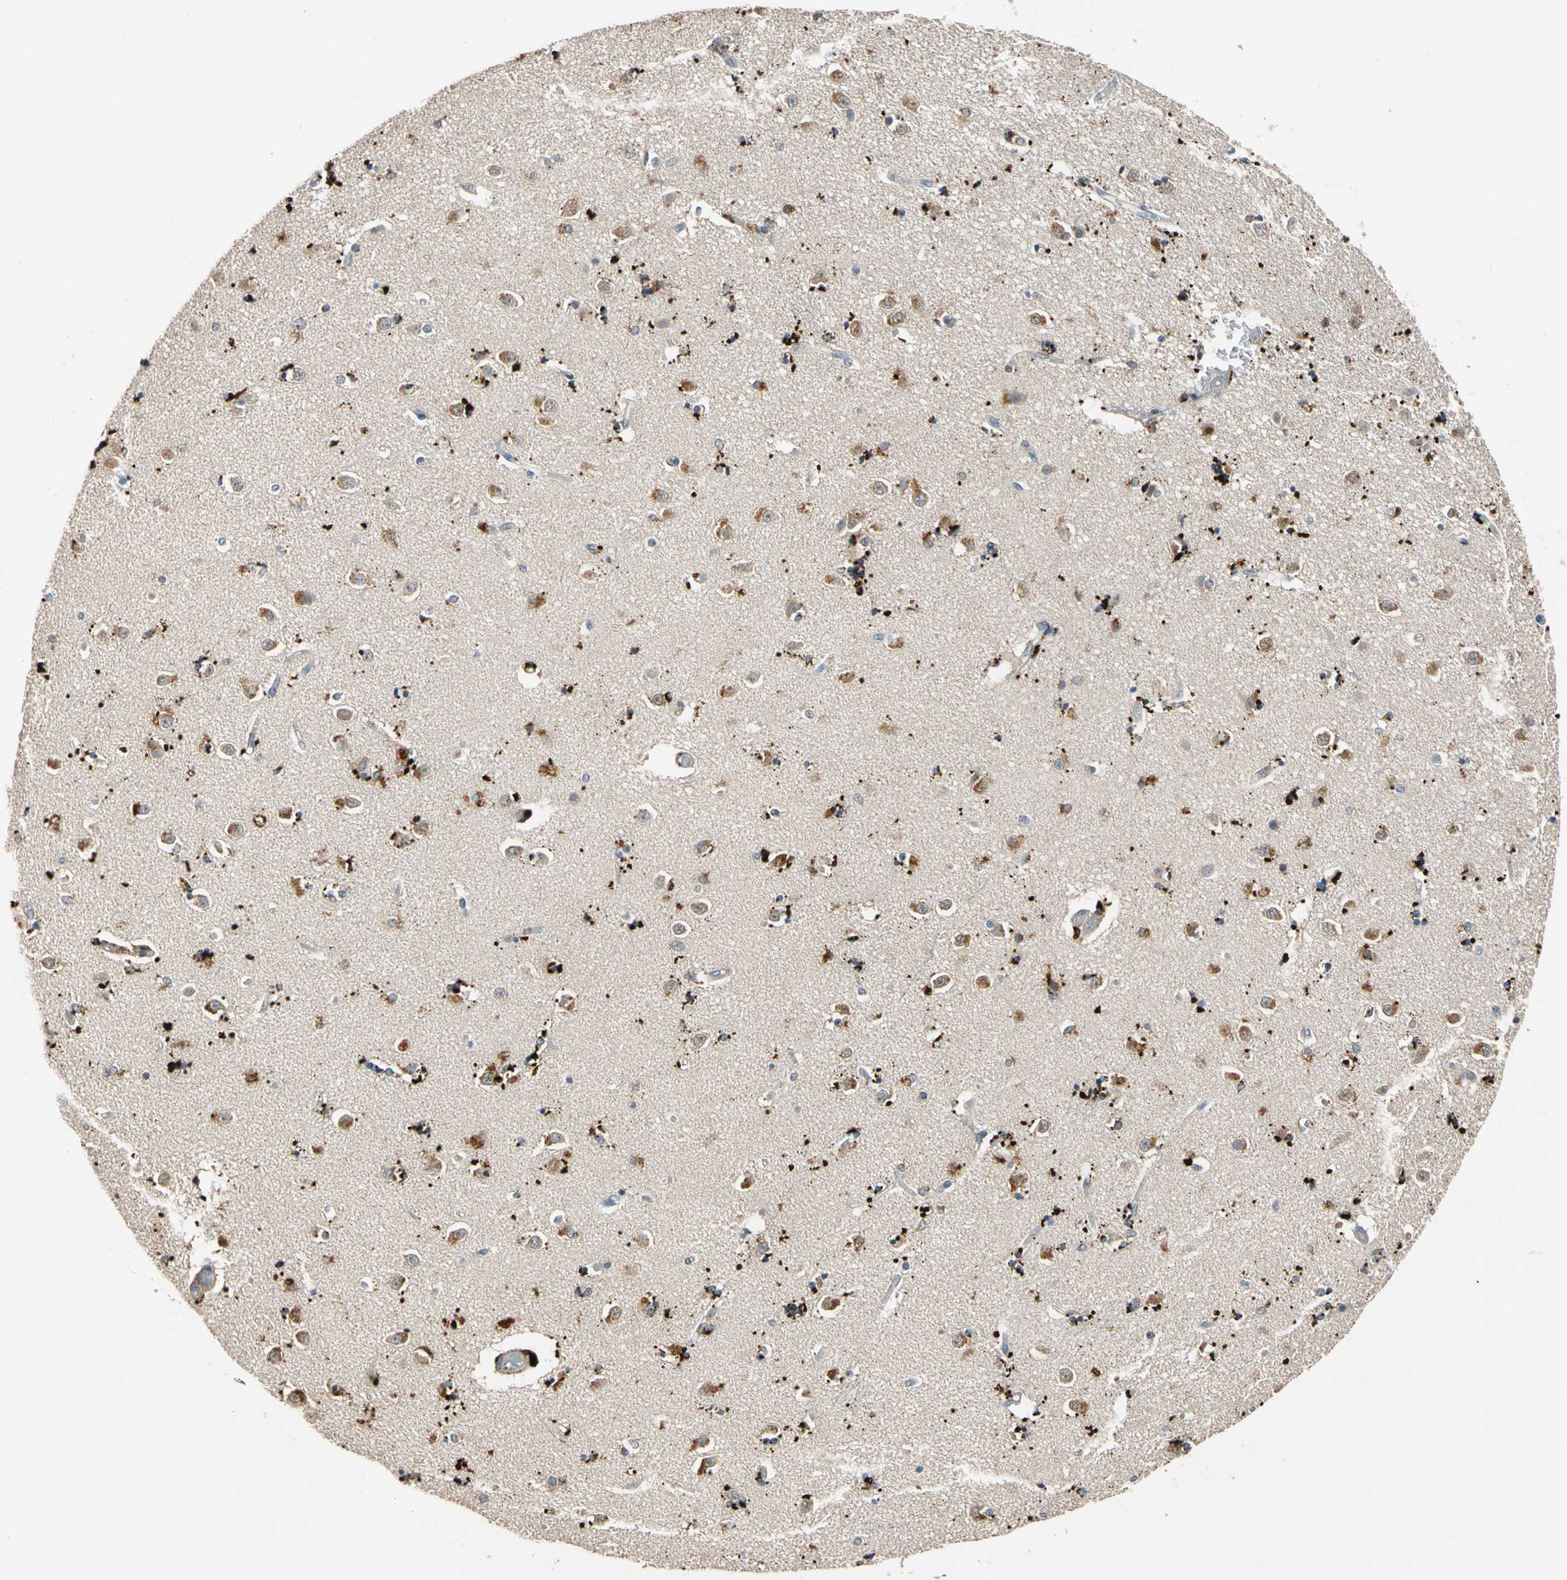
{"staining": {"intensity": "strong", "quantity": "25%-75%", "location": "cytoplasmic/membranous"}, "tissue": "caudate", "cell_type": "Glial cells", "image_type": "normal", "snomed": [{"axis": "morphology", "description": "Normal tissue, NOS"}, {"axis": "topography", "description": "Lateral ventricle wall"}], "caption": "Benign caudate demonstrates strong cytoplasmic/membranous expression in about 25%-75% of glial cells, visualized by immunohistochemistry.", "gene": "GM2A", "patient": {"sex": "female", "age": 54}}